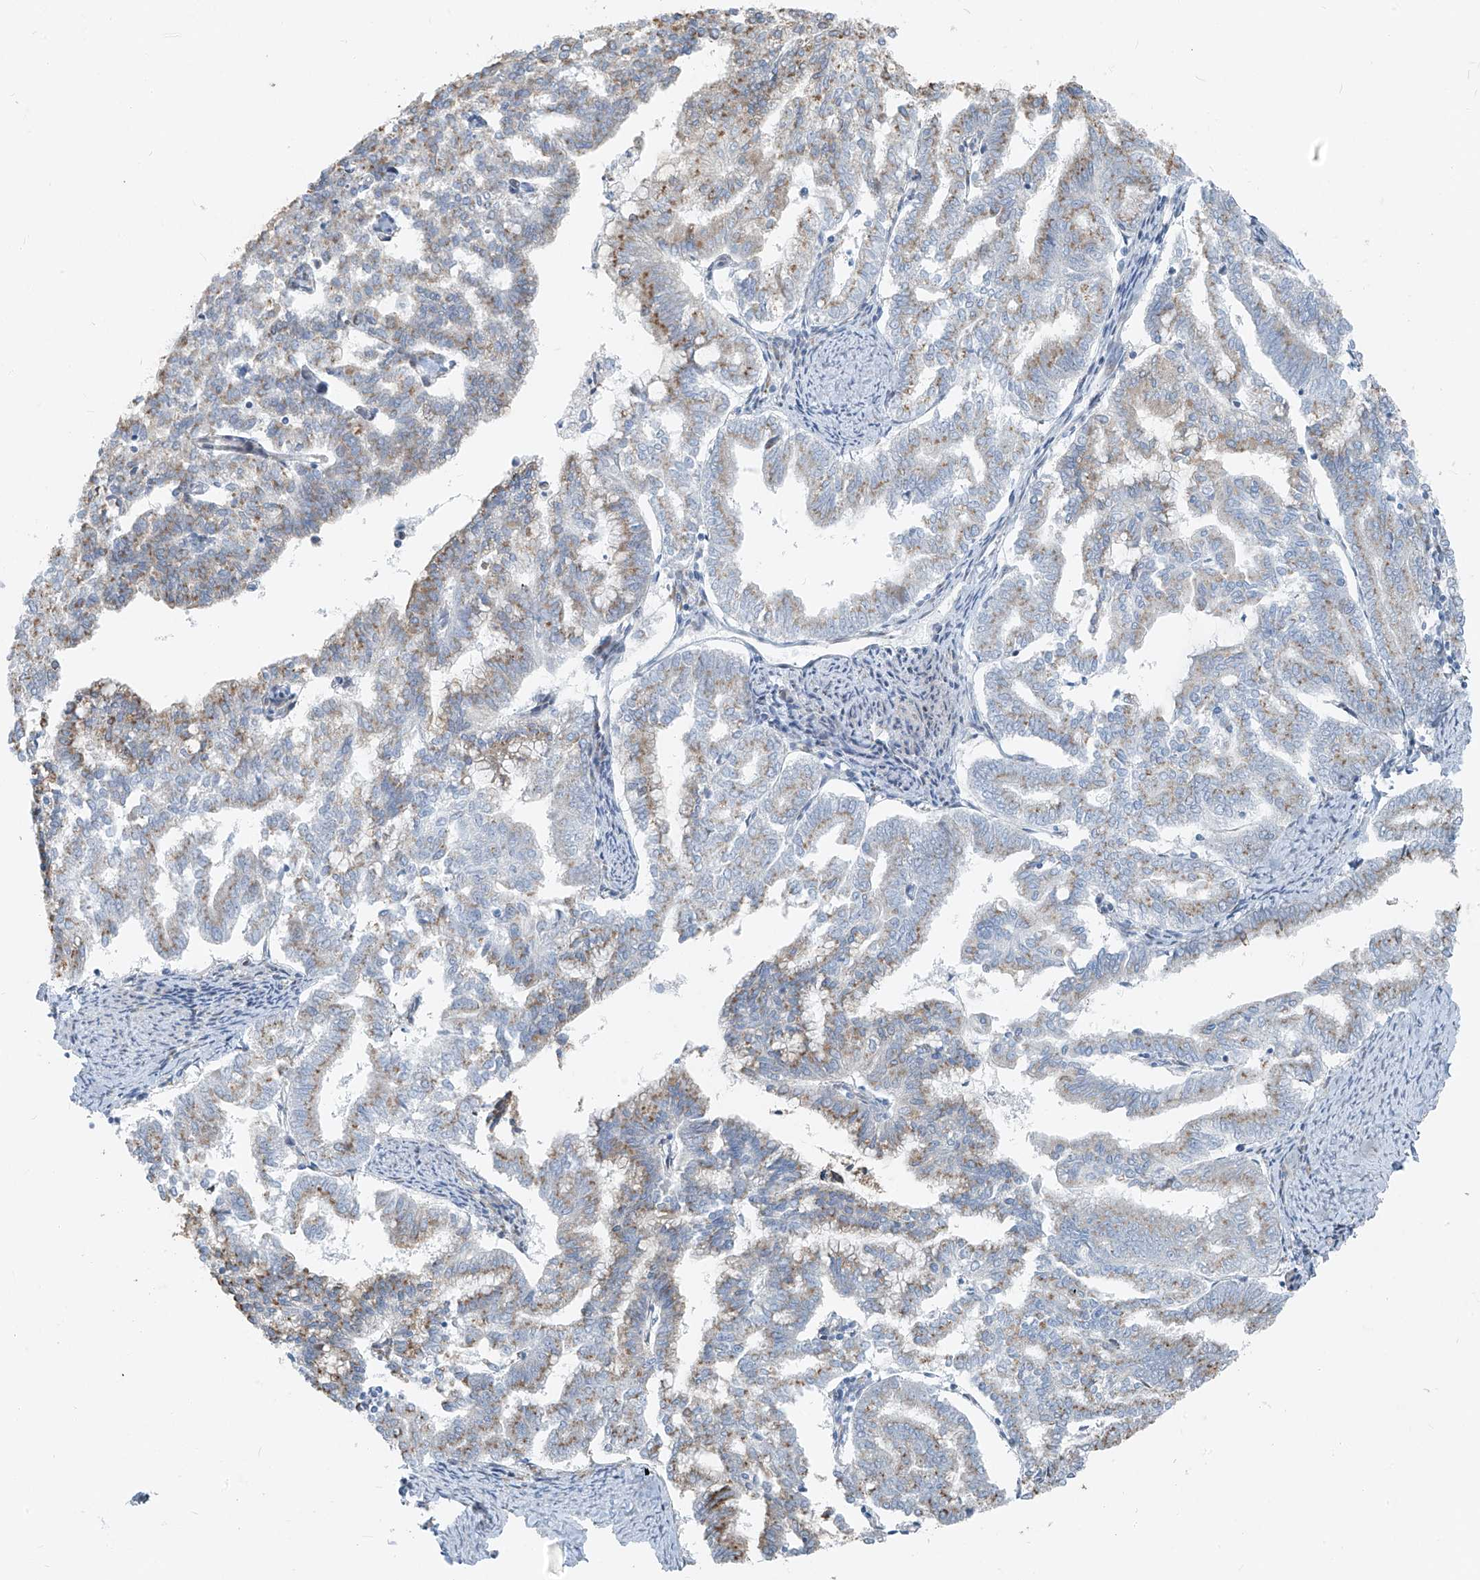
{"staining": {"intensity": "weak", "quantity": "25%-75%", "location": "cytoplasmic/membranous"}, "tissue": "endometrial cancer", "cell_type": "Tumor cells", "image_type": "cancer", "snomed": [{"axis": "morphology", "description": "Adenocarcinoma, NOS"}, {"axis": "topography", "description": "Endometrium"}], "caption": "Protein analysis of endometrial cancer (adenocarcinoma) tissue reveals weak cytoplasmic/membranous expression in approximately 25%-75% of tumor cells.", "gene": "HIC2", "patient": {"sex": "female", "age": 79}}